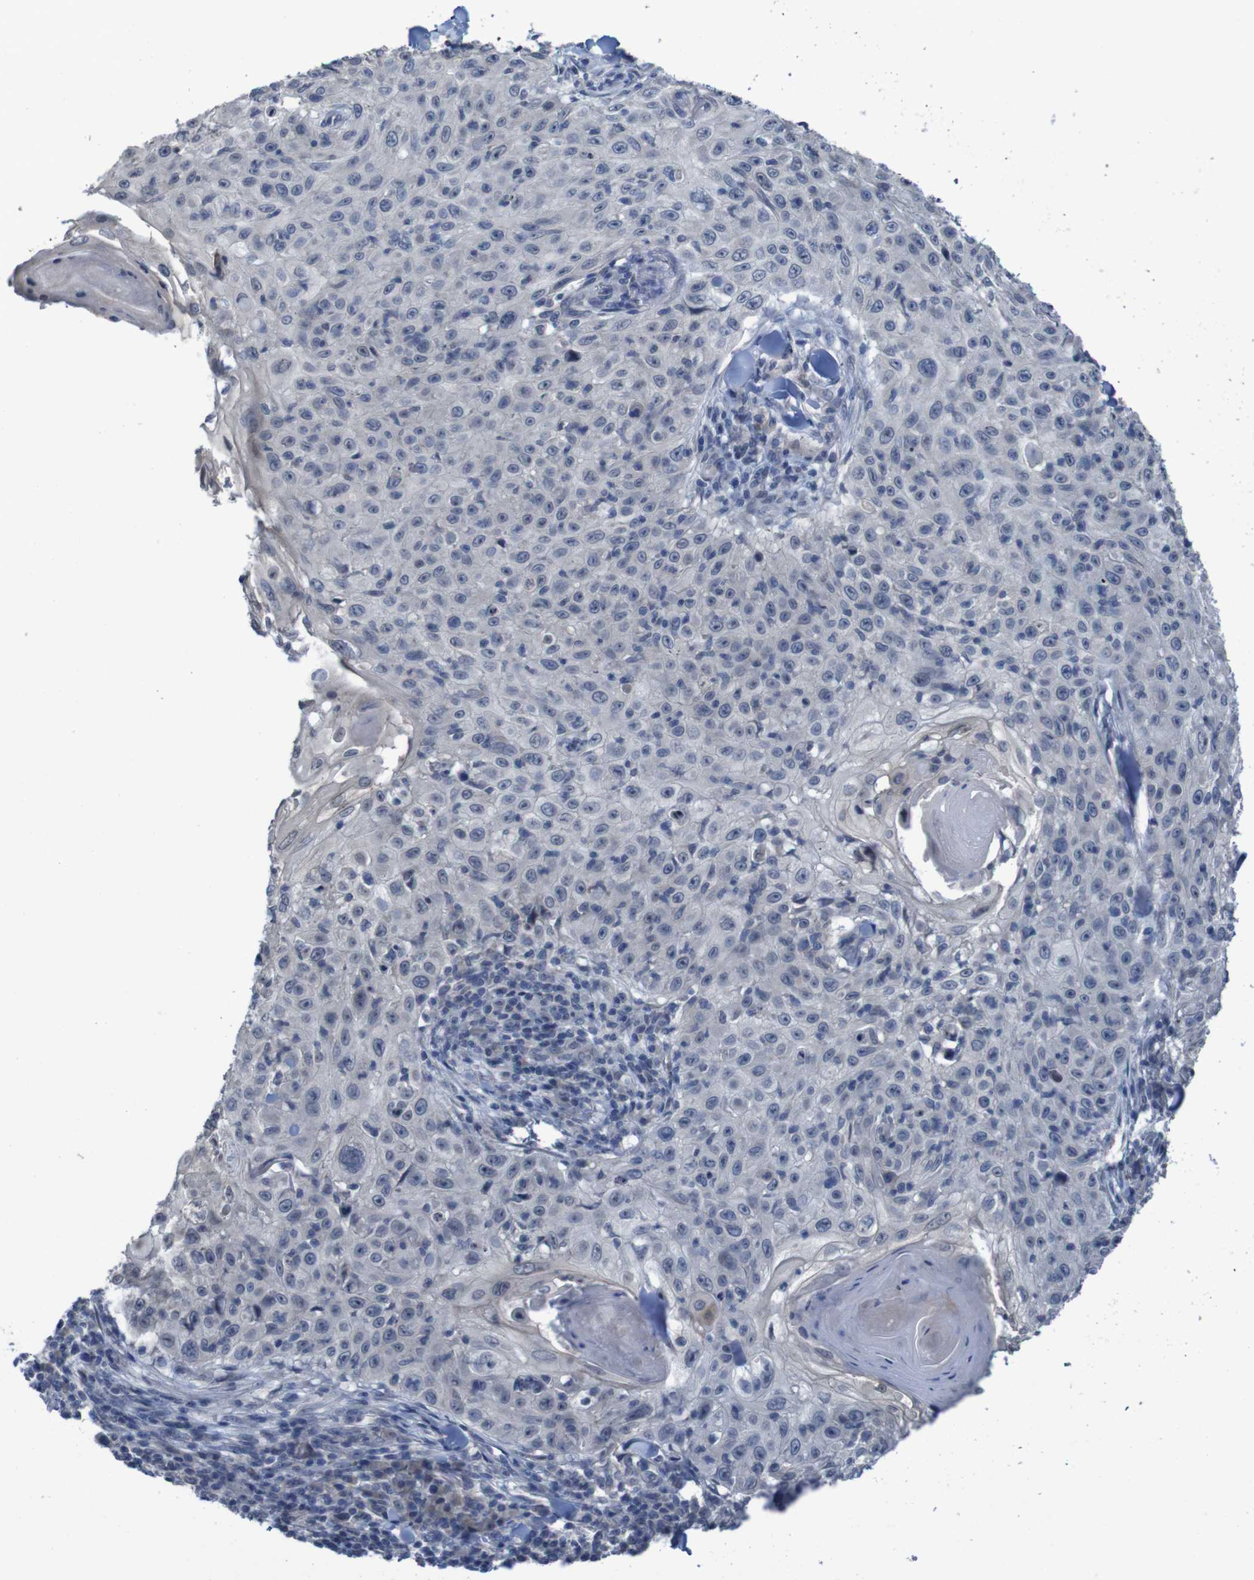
{"staining": {"intensity": "negative", "quantity": "none", "location": "none"}, "tissue": "skin cancer", "cell_type": "Tumor cells", "image_type": "cancer", "snomed": [{"axis": "morphology", "description": "Squamous cell carcinoma, NOS"}, {"axis": "topography", "description": "Skin"}], "caption": "High power microscopy histopathology image of an immunohistochemistry photomicrograph of skin cancer (squamous cell carcinoma), revealing no significant expression in tumor cells. (DAB IHC, high magnification).", "gene": "CLDN18", "patient": {"sex": "male", "age": 86}}